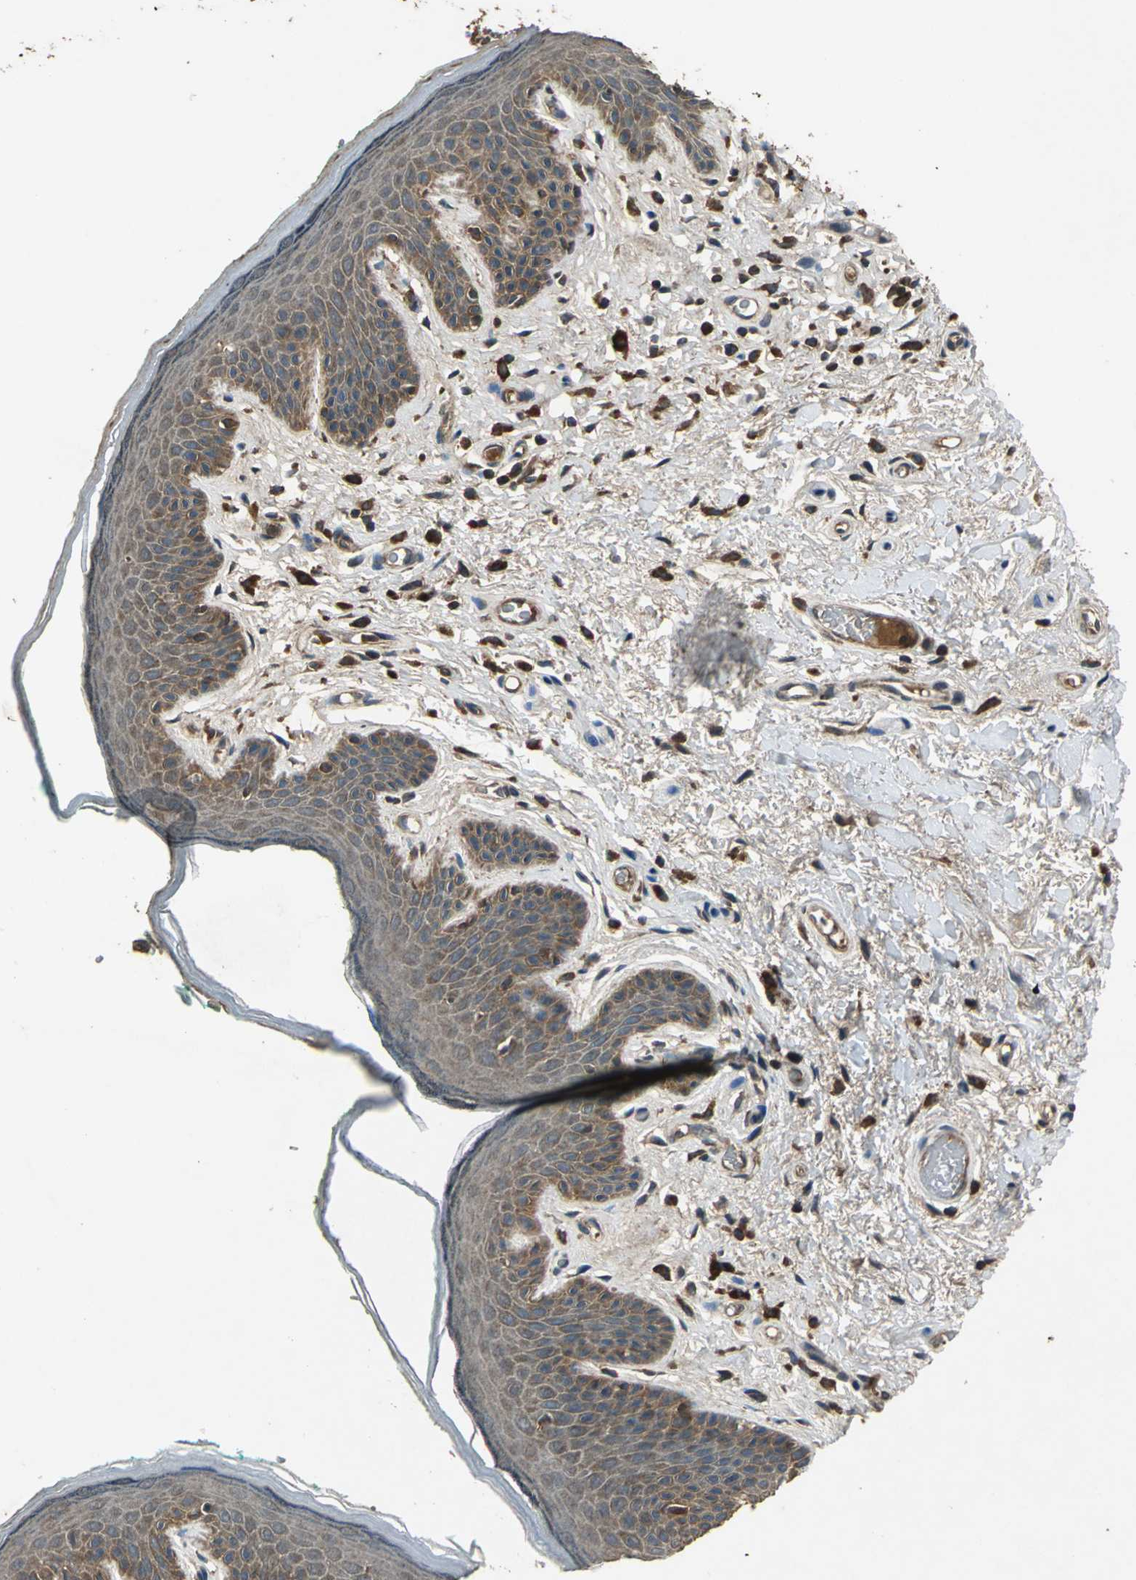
{"staining": {"intensity": "strong", "quantity": ">75%", "location": "cytoplasmic/membranous"}, "tissue": "skin", "cell_type": "Epidermal cells", "image_type": "normal", "snomed": [{"axis": "morphology", "description": "Normal tissue, NOS"}, {"axis": "topography", "description": "Anal"}], "caption": "Immunohistochemistry (IHC) histopathology image of benign human skin stained for a protein (brown), which shows high levels of strong cytoplasmic/membranous staining in approximately >75% of epidermal cells.", "gene": "ZNF608", "patient": {"sex": "male", "age": 74}}